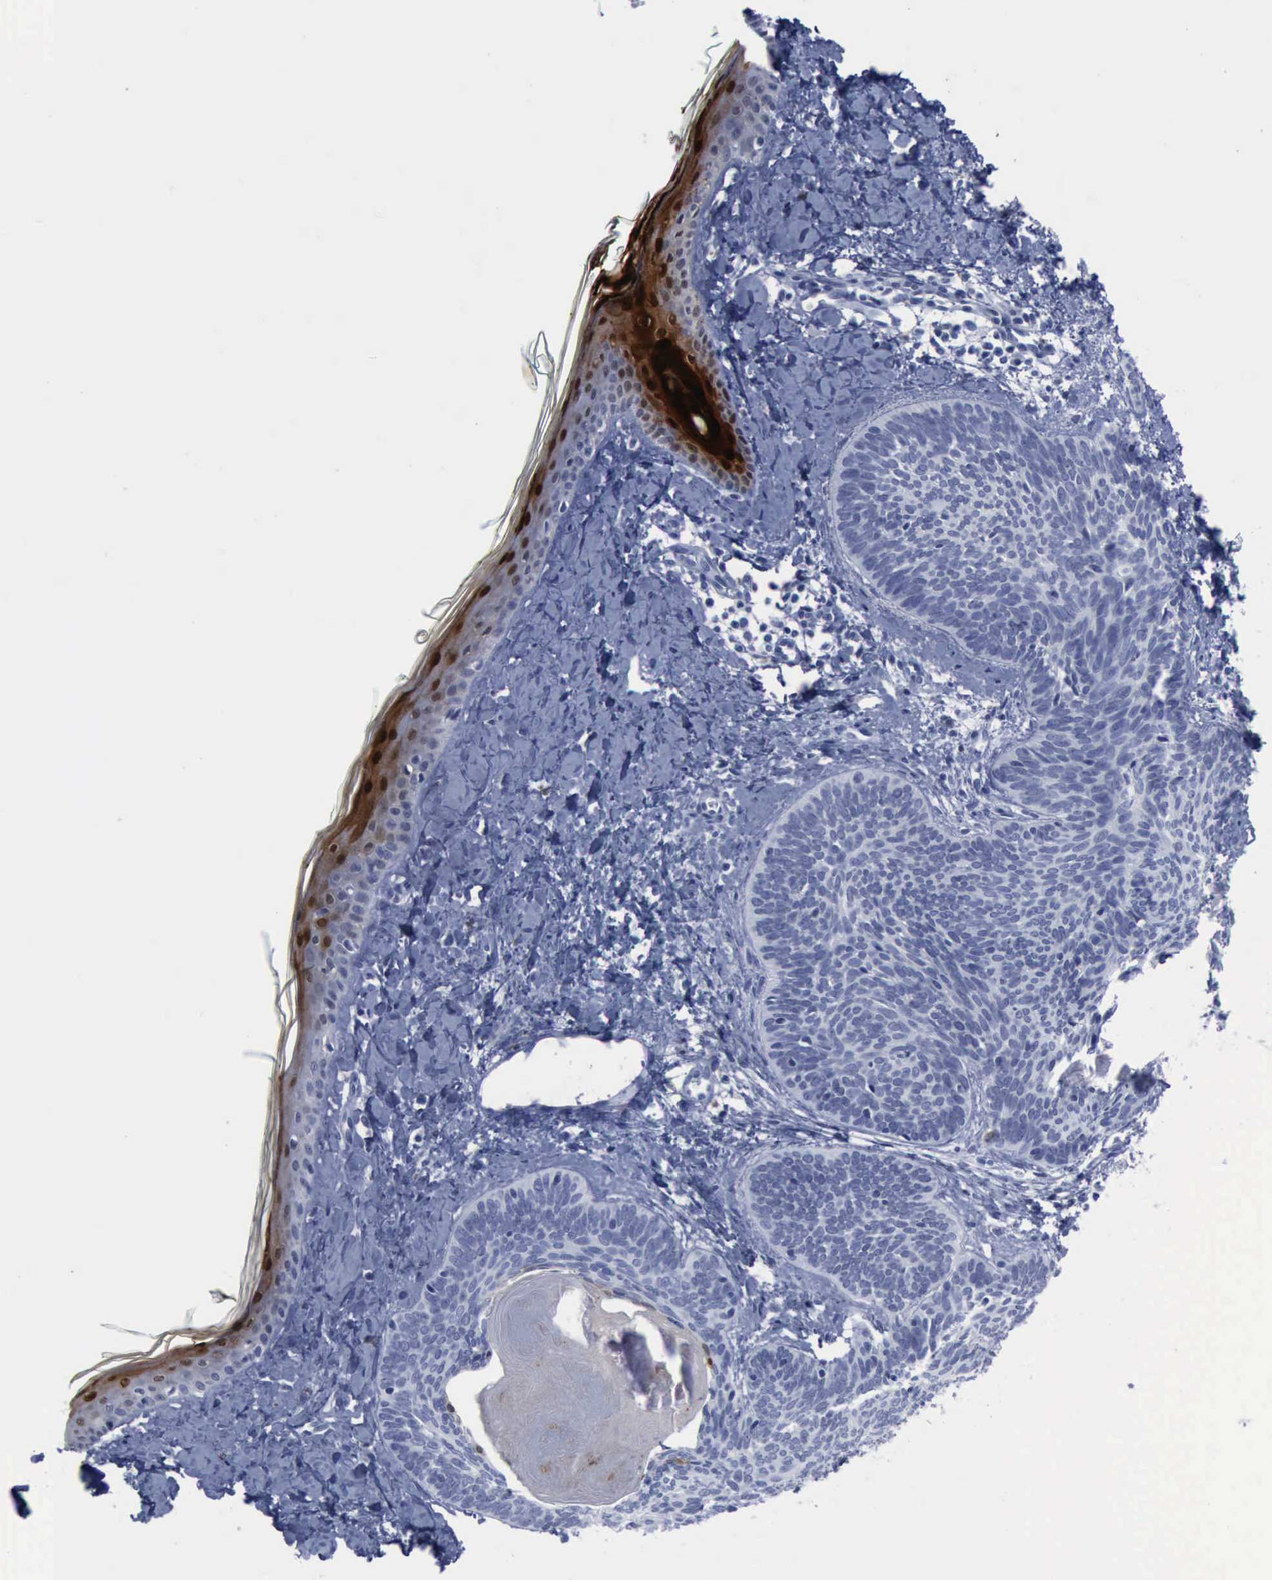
{"staining": {"intensity": "negative", "quantity": "none", "location": "none"}, "tissue": "skin cancer", "cell_type": "Tumor cells", "image_type": "cancer", "snomed": [{"axis": "morphology", "description": "Basal cell carcinoma"}, {"axis": "topography", "description": "Skin"}], "caption": "High power microscopy micrograph of an immunohistochemistry image of basal cell carcinoma (skin), revealing no significant positivity in tumor cells. (DAB IHC visualized using brightfield microscopy, high magnification).", "gene": "CSTA", "patient": {"sex": "female", "age": 81}}